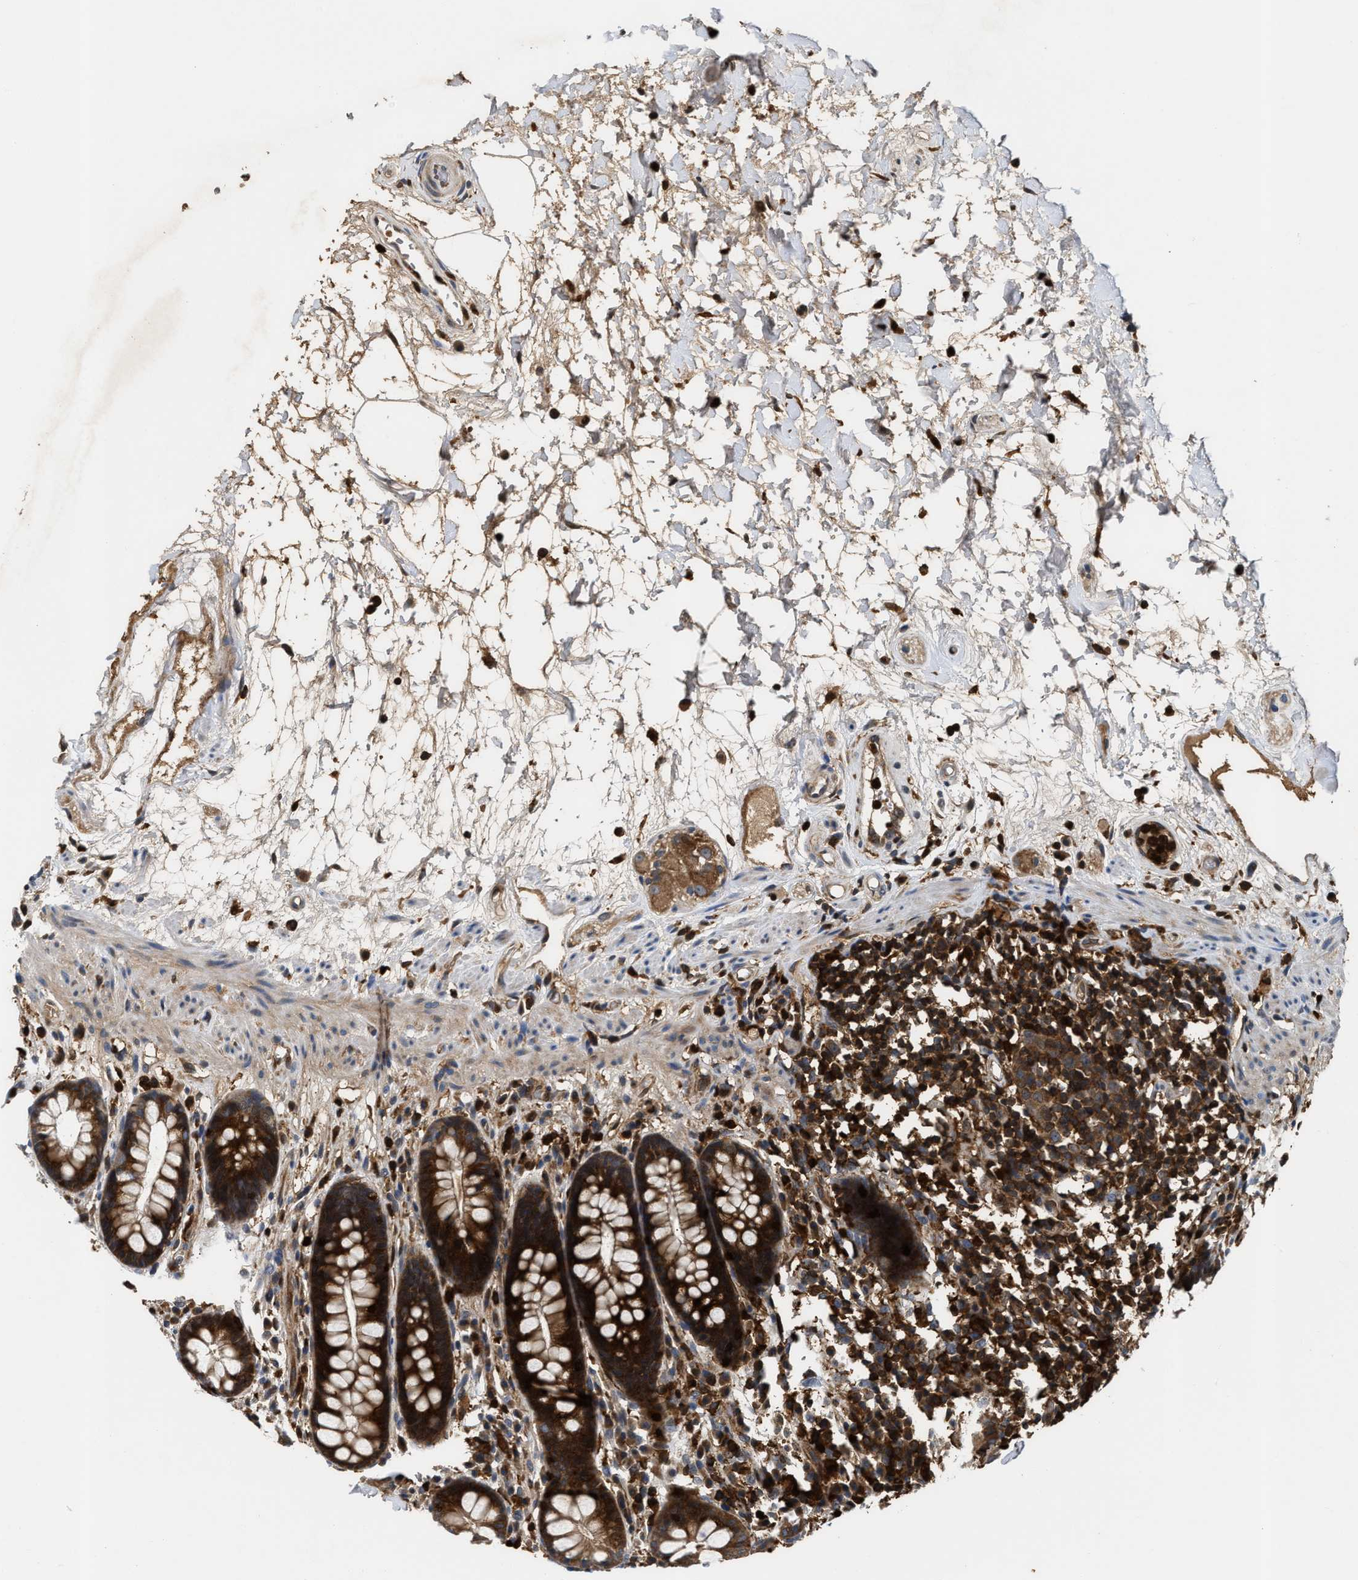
{"staining": {"intensity": "strong", "quantity": ">75%", "location": "cytoplasmic/membranous"}, "tissue": "rectum", "cell_type": "Glandular cells", "image_type": "normal", "snomed": [{"axis": "morphology", "description": "Normal tissue, NOS"}, {"axis": "topography", "description": "Rectum"}], "caption": "Approximately >75% of glandular cells in benign rectum demonstrate strong cytoplasmic/membranous protein expression as visualized by brown immunohistochemical staining.", "gene": "OSTF1", "patient": {"sex": "male", "age": 64}}